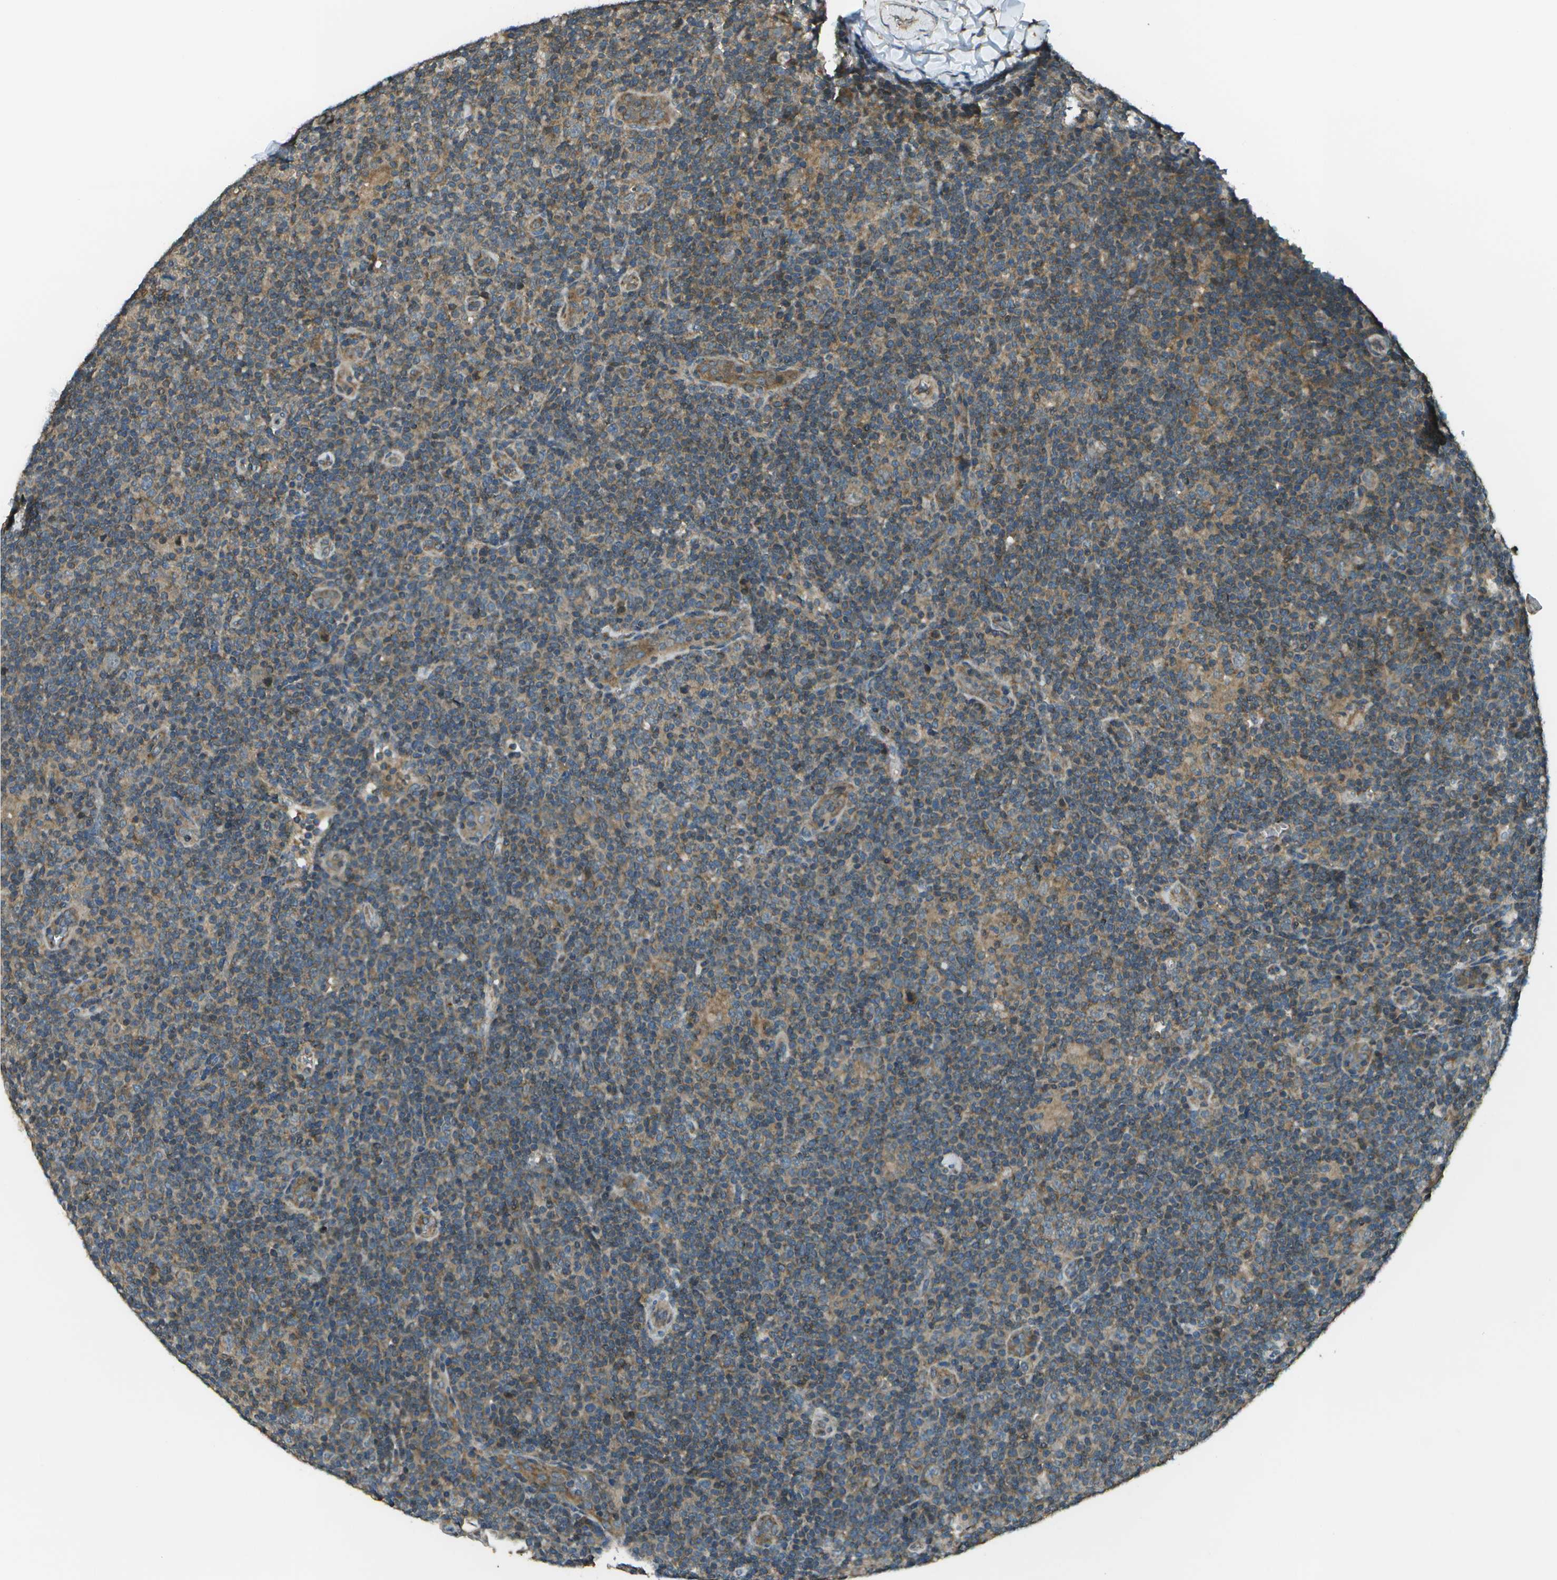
{"staining": {"intensity": "weak", "quantity": "25%-75%", "location": "cytoplasmic/membranous"}, "tissue": "lymphoma", "cell_type": "Tumor cells", "image_type": "cancer", "snomed": [{"axis": "morphology", "description": "Hodgkin's disease, NOS"}, {"axis": "topography", "description": "Lymph node"}], "caption": "Brown immunohistochemical staining in lymphoma exhibits weak cytoplasmic/membranous positivity in approximately 25%-75% of tumor cells. (Brightfield microscopy of DAB IHC at high magnification).", "gene": "PLPBP", "patient": {"sex": "female", "age": 57}}